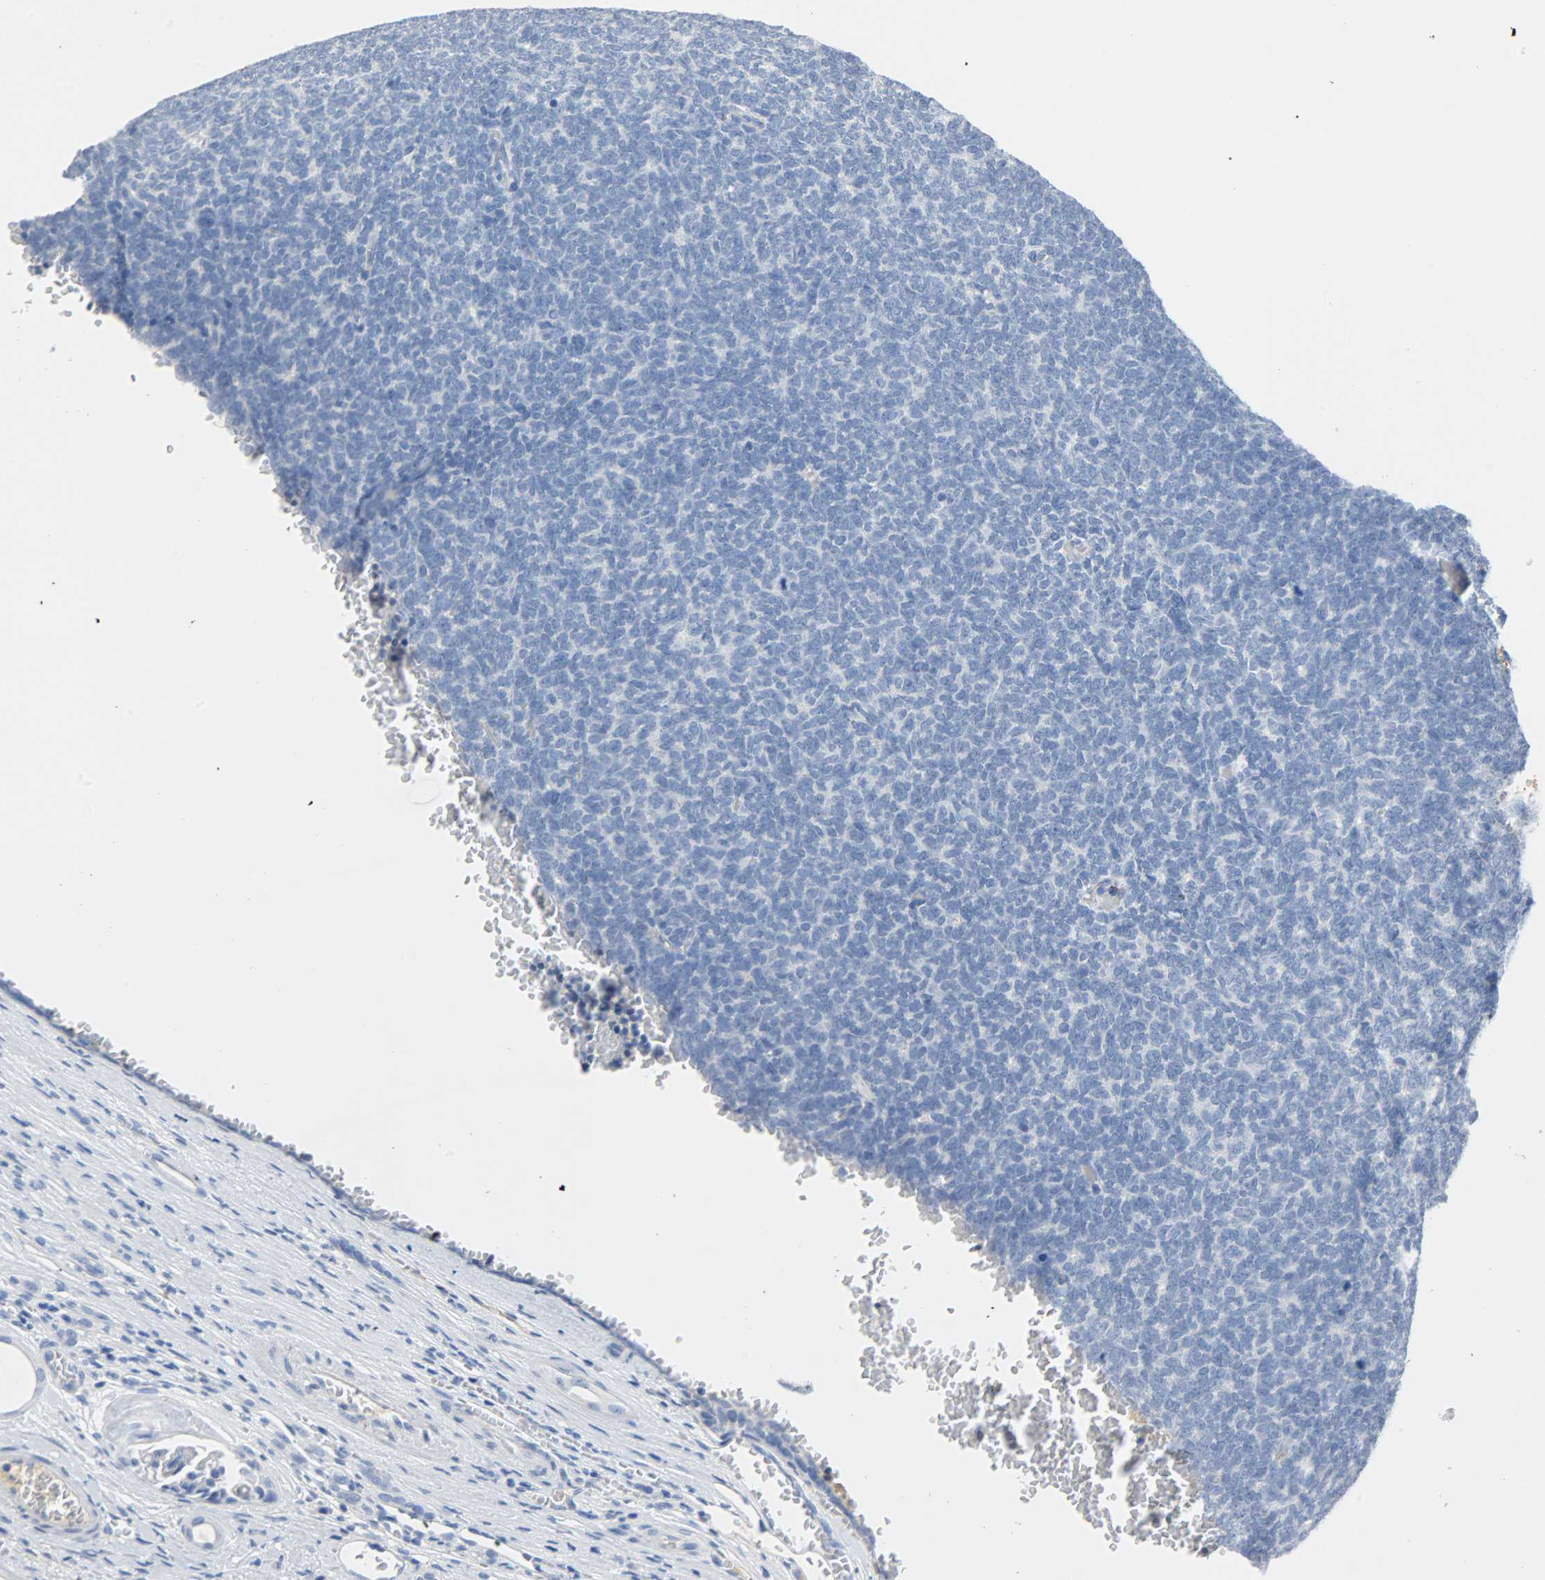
{"staining": {"intensity": "negative", "quantity": "none", "location": "none"}, "tissue": "renal cancer", "cell_type": "Tumor cells", "image_type": "cancer", "snomed": [{"axis": "morphology", "description": "Neoplasm, malignant, NOS"}, {"axis": "topography", "description": "Kidney"}], "caption": "The image demonstrates no staining of tumor cells in renal cancer.", "gene": "CRP", "patient": {"sex": "male", "age": 28}}